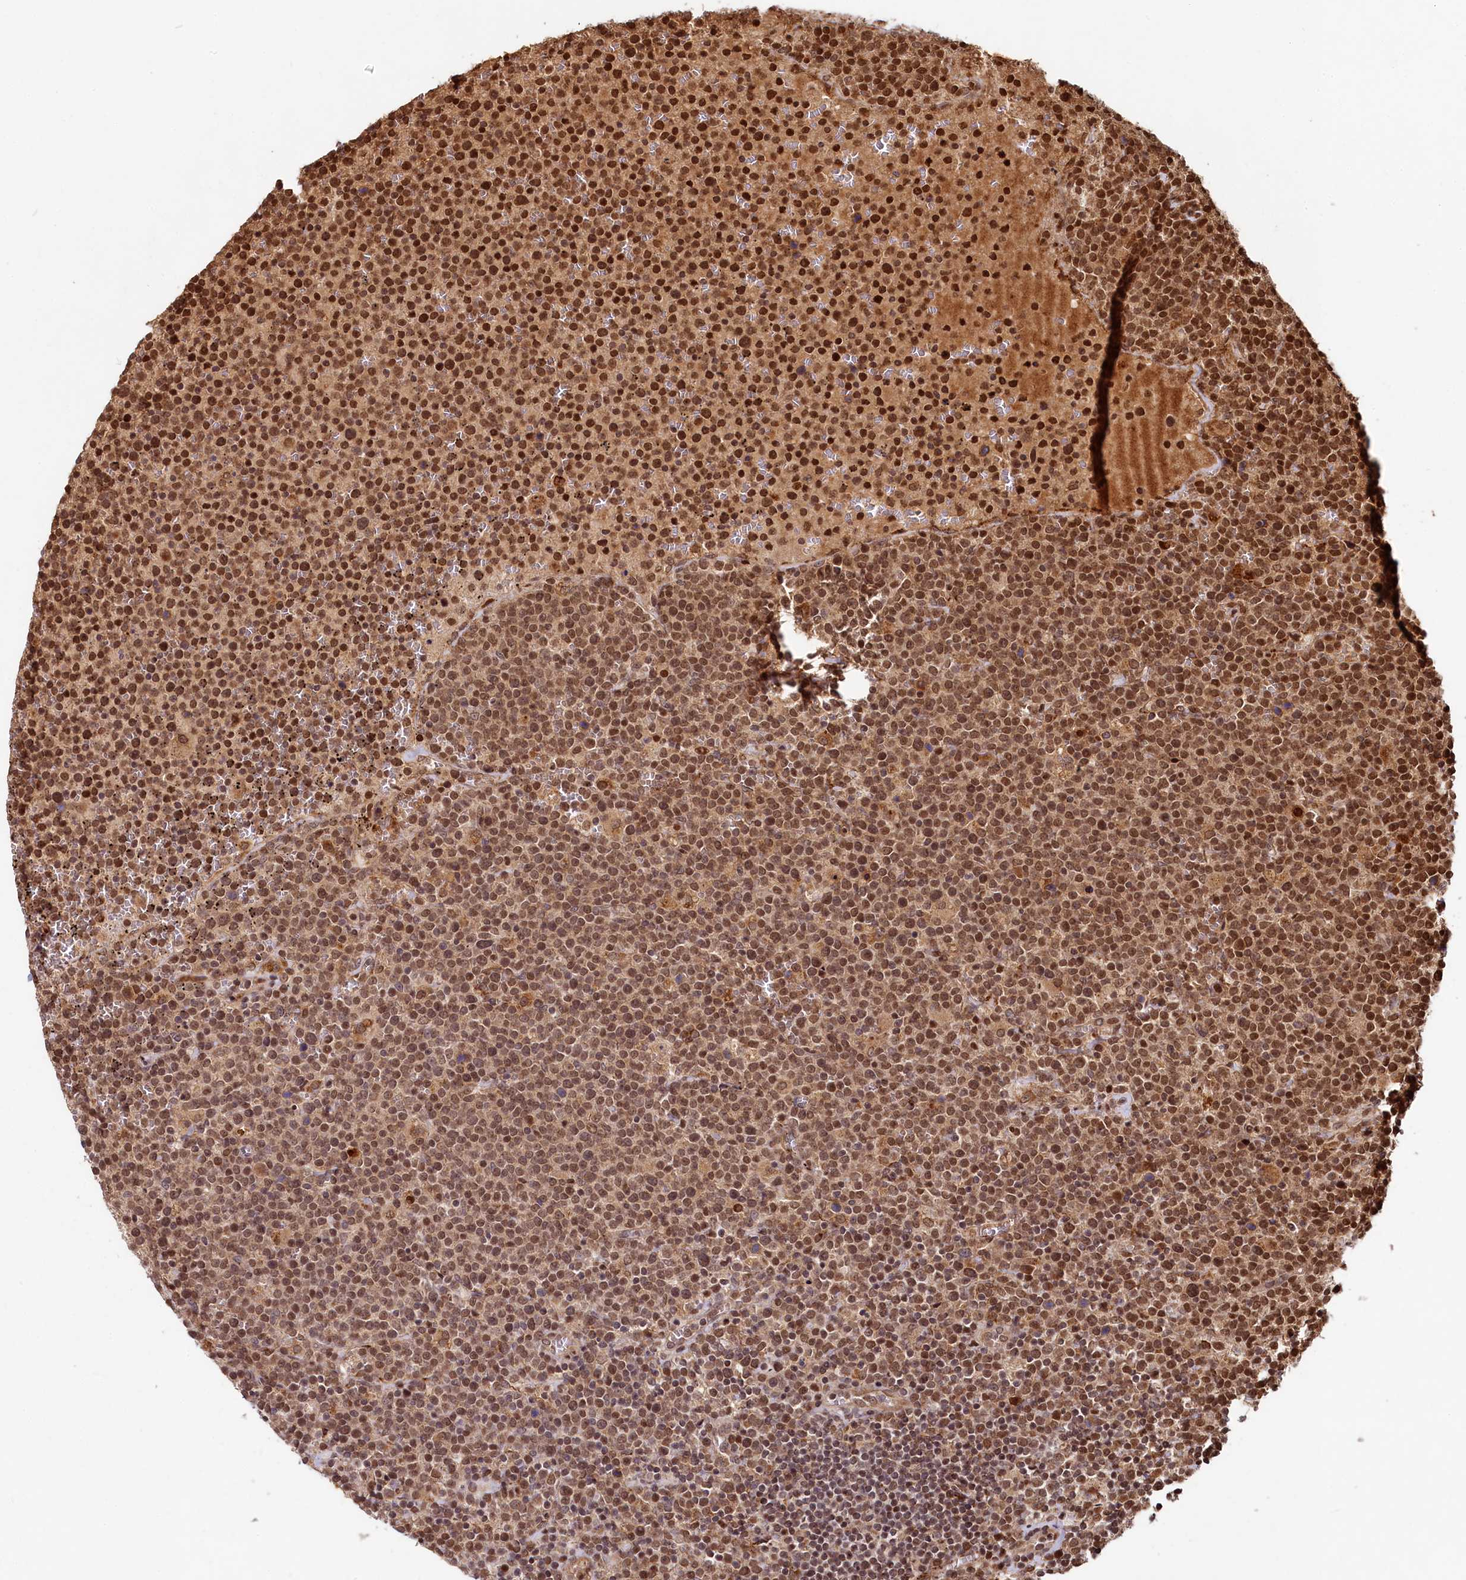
{"staining": {"intensity": "moderate", "quantity": ">75%", "location": "nuclear"}, "tissue": "lymphoma", "cell_type": "Tumor cells", "image_type": "cancer", "snomed": [{"axis": "morphology", "description": "Malignant lymphoma, non-Hodgkin's type, High grade"}, {"axis": "topography", "description": "Lymph node"}], "caption": "IHC of human high-grade malignant lymphoma, non-Hodgkin's type displays medium levels of moderate nuclear expression in approximately >75% of tumor cells. The protein is stained brown, and the nuclei are stained in blue (DAB (3,3'-diaminobenzidine) IHC with brightfield microscopy, high magnification).", "gene": "TRIM23", "patient": {"sex": "male", "age": 61}}